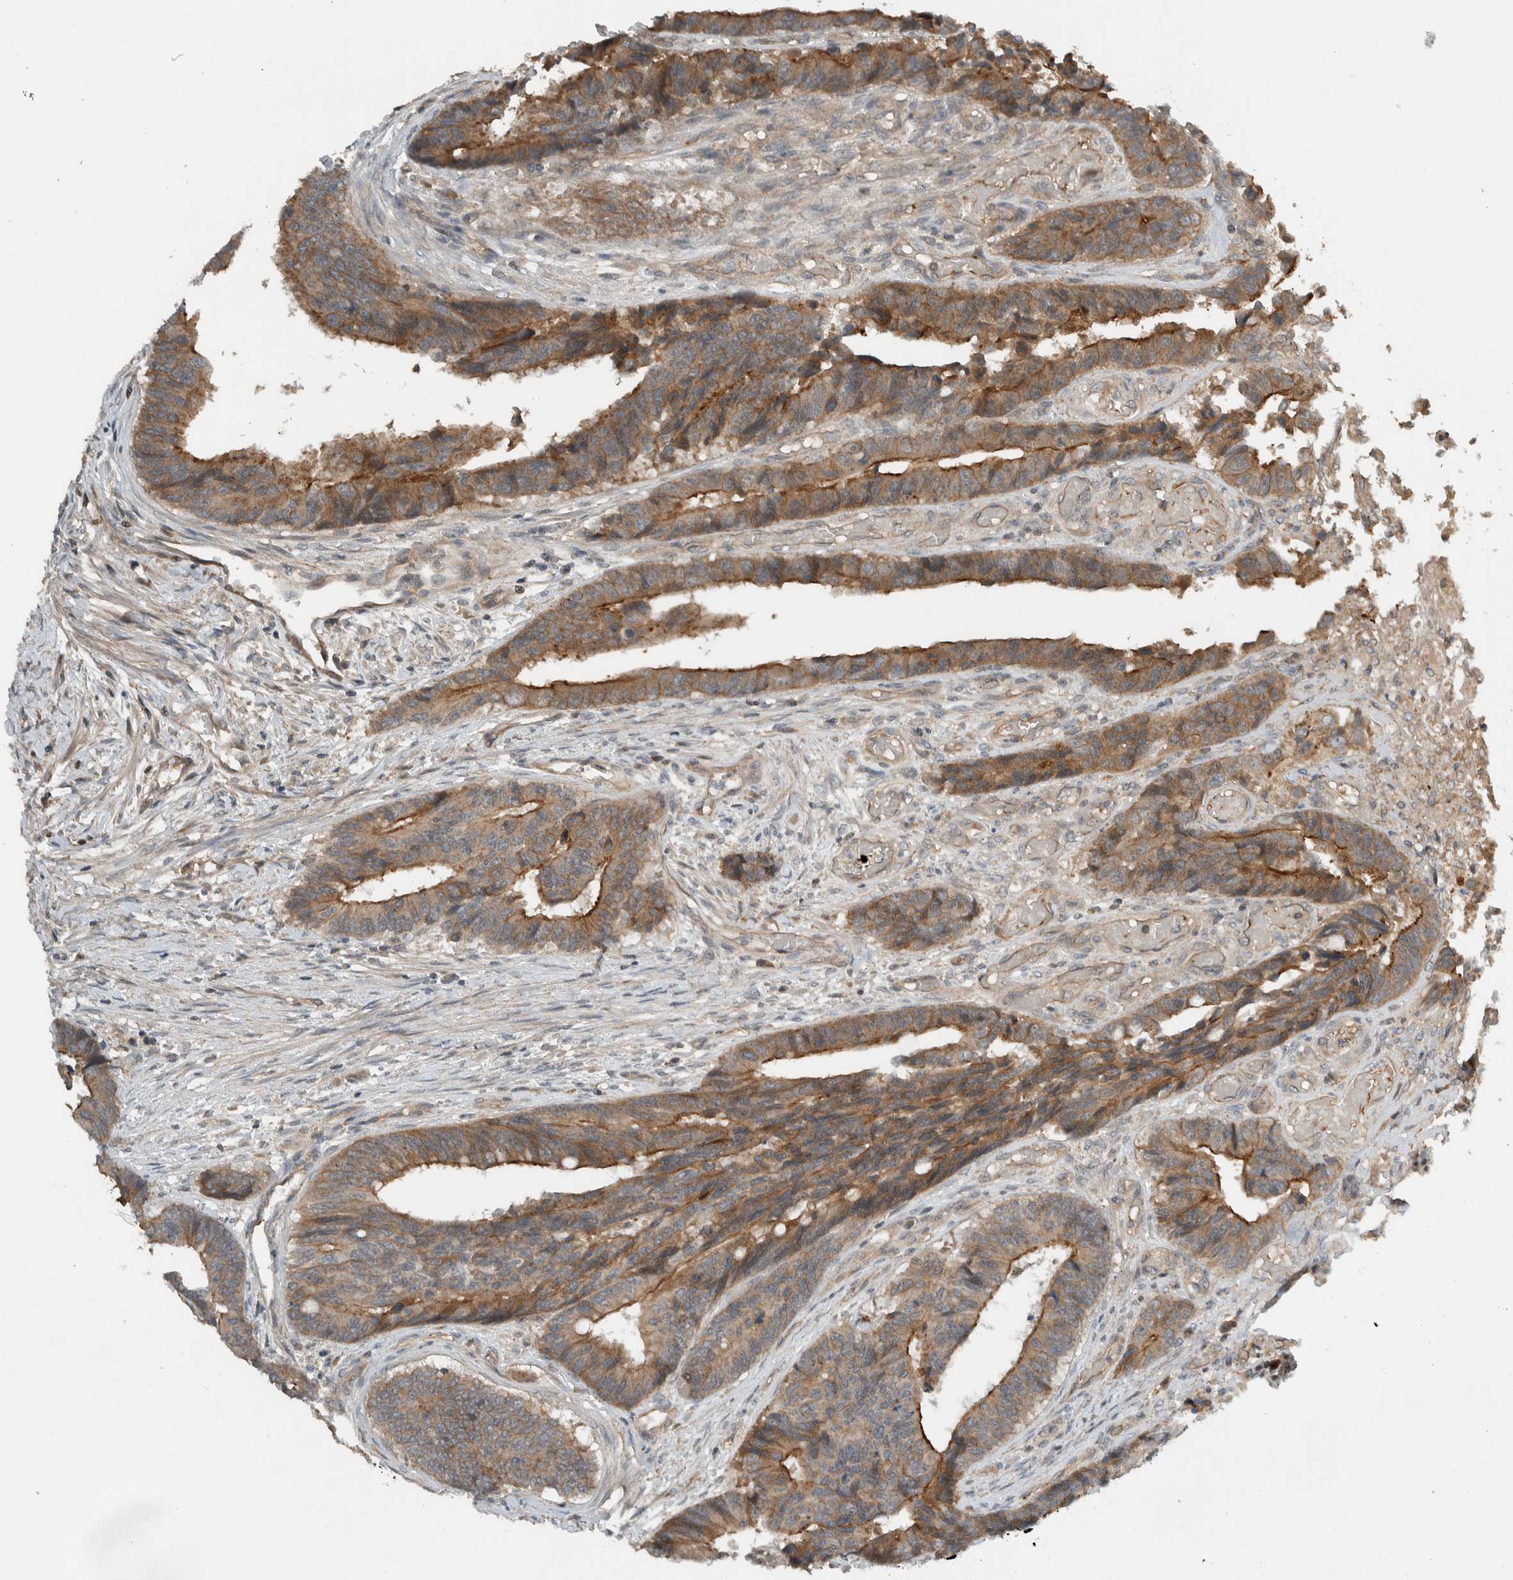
{"staining": {"intensity": "moderate", "quantity": ">75%", "location": "cytoplasmic/membranous"}, "tissue": "colorectal cancer", "cell_type": "Tumor cells", "image_type": "cancer", "snomed": [{"axis": "morphology", "description": "Adenocarcinoma, NOS"}, {"axis": "topography", "description": "Rectum"}], "caption": "Moderate cytoplasmic/membranous protein positivity is identified in about >75% of tumor cells in colorectal cancer (adenocarcinoma).", "gene": "ARMC7", "patient": {"sex": "male", "age": 84}}